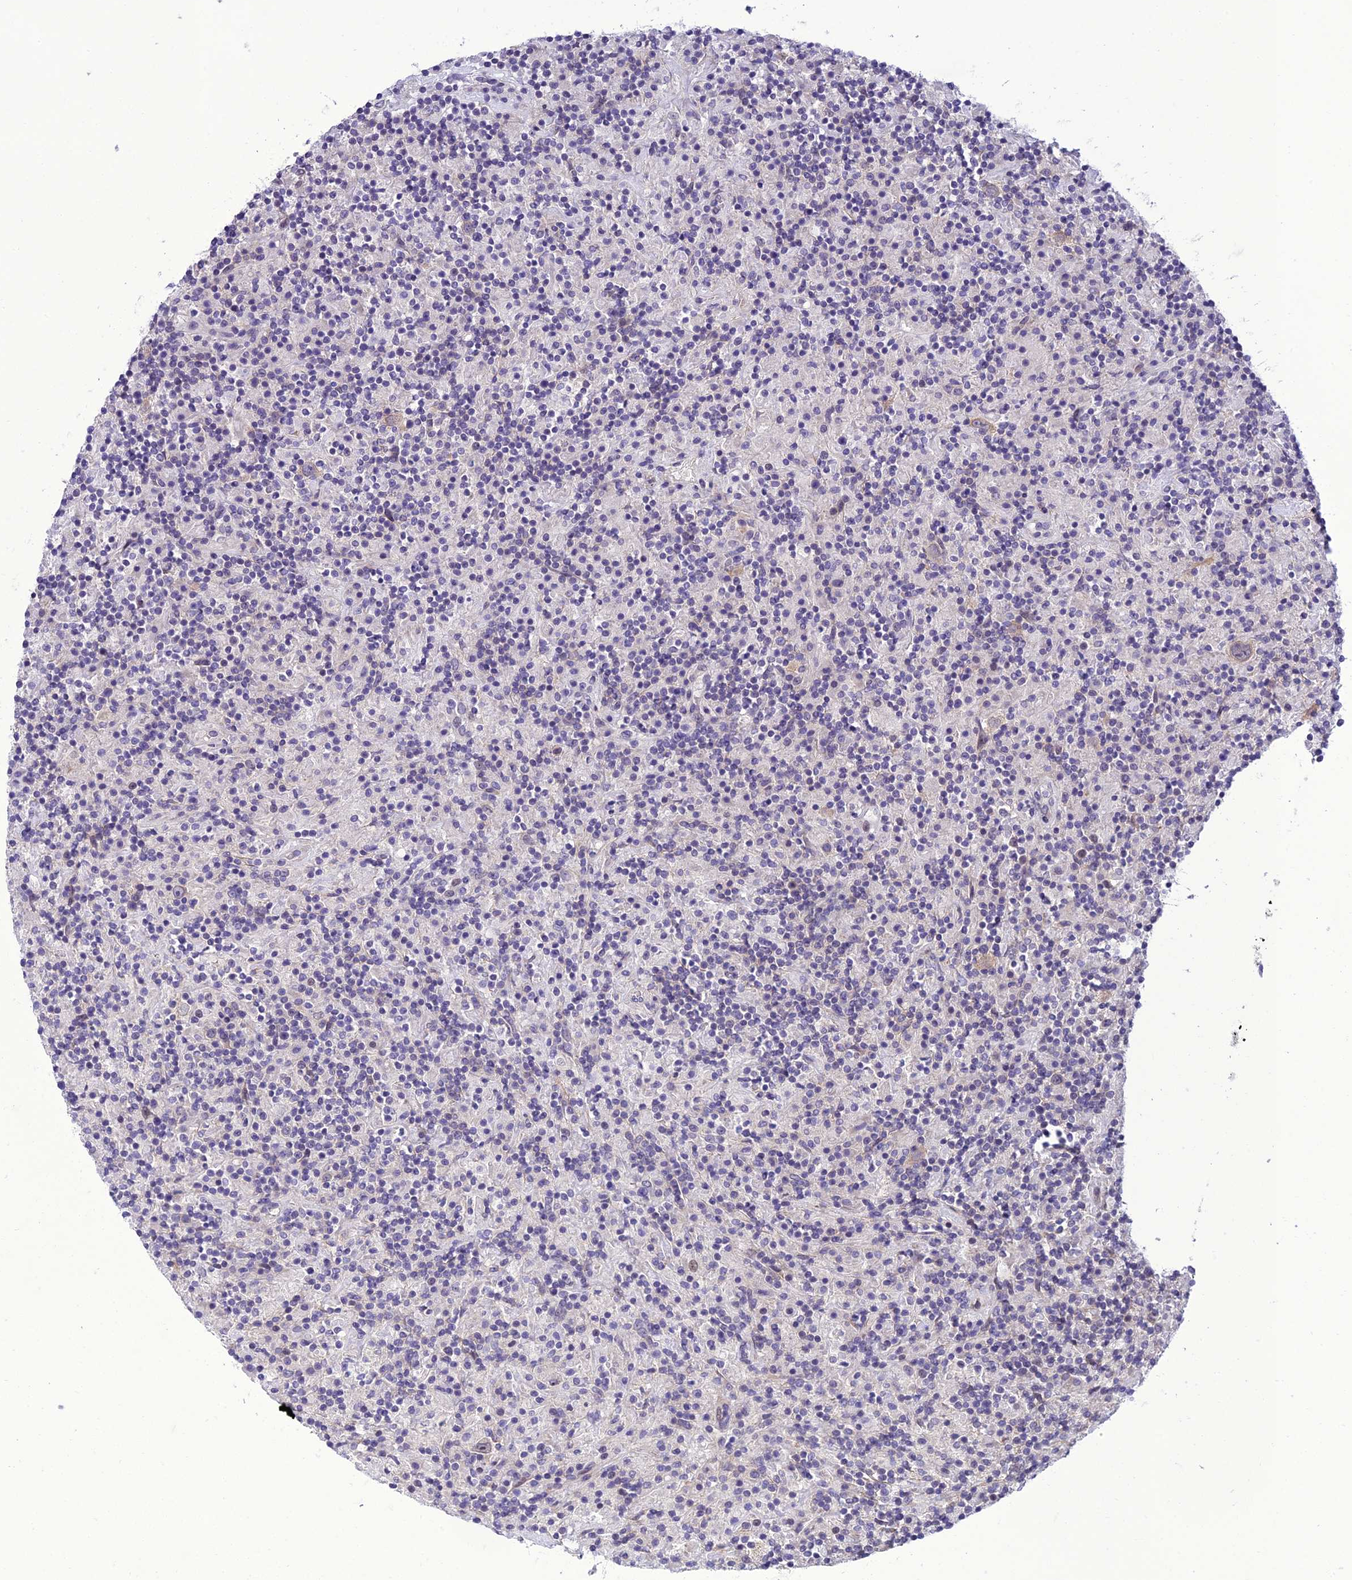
{"staining": {"intensity": "weak", "quantity": "<25%", "location": "cytoplasmic/membranous"}, "tissue": "lymphoma", "cell_type": "Tumor cells", "image_type": "cancer", "snomed": [{"axis": "morphology", "description": "Hodgkin's disease, NOS"}, {"axis": "topography", "description": "Lymph node"}], "caption": "High magnification brightfield microscopy of lymphoma stained with DAB (brown) and counterstained with hematoxylin (blue): tumor cells show no significant positivity.", "gene": "GAB4", "patient": {"sex": "male", "age": 70}}